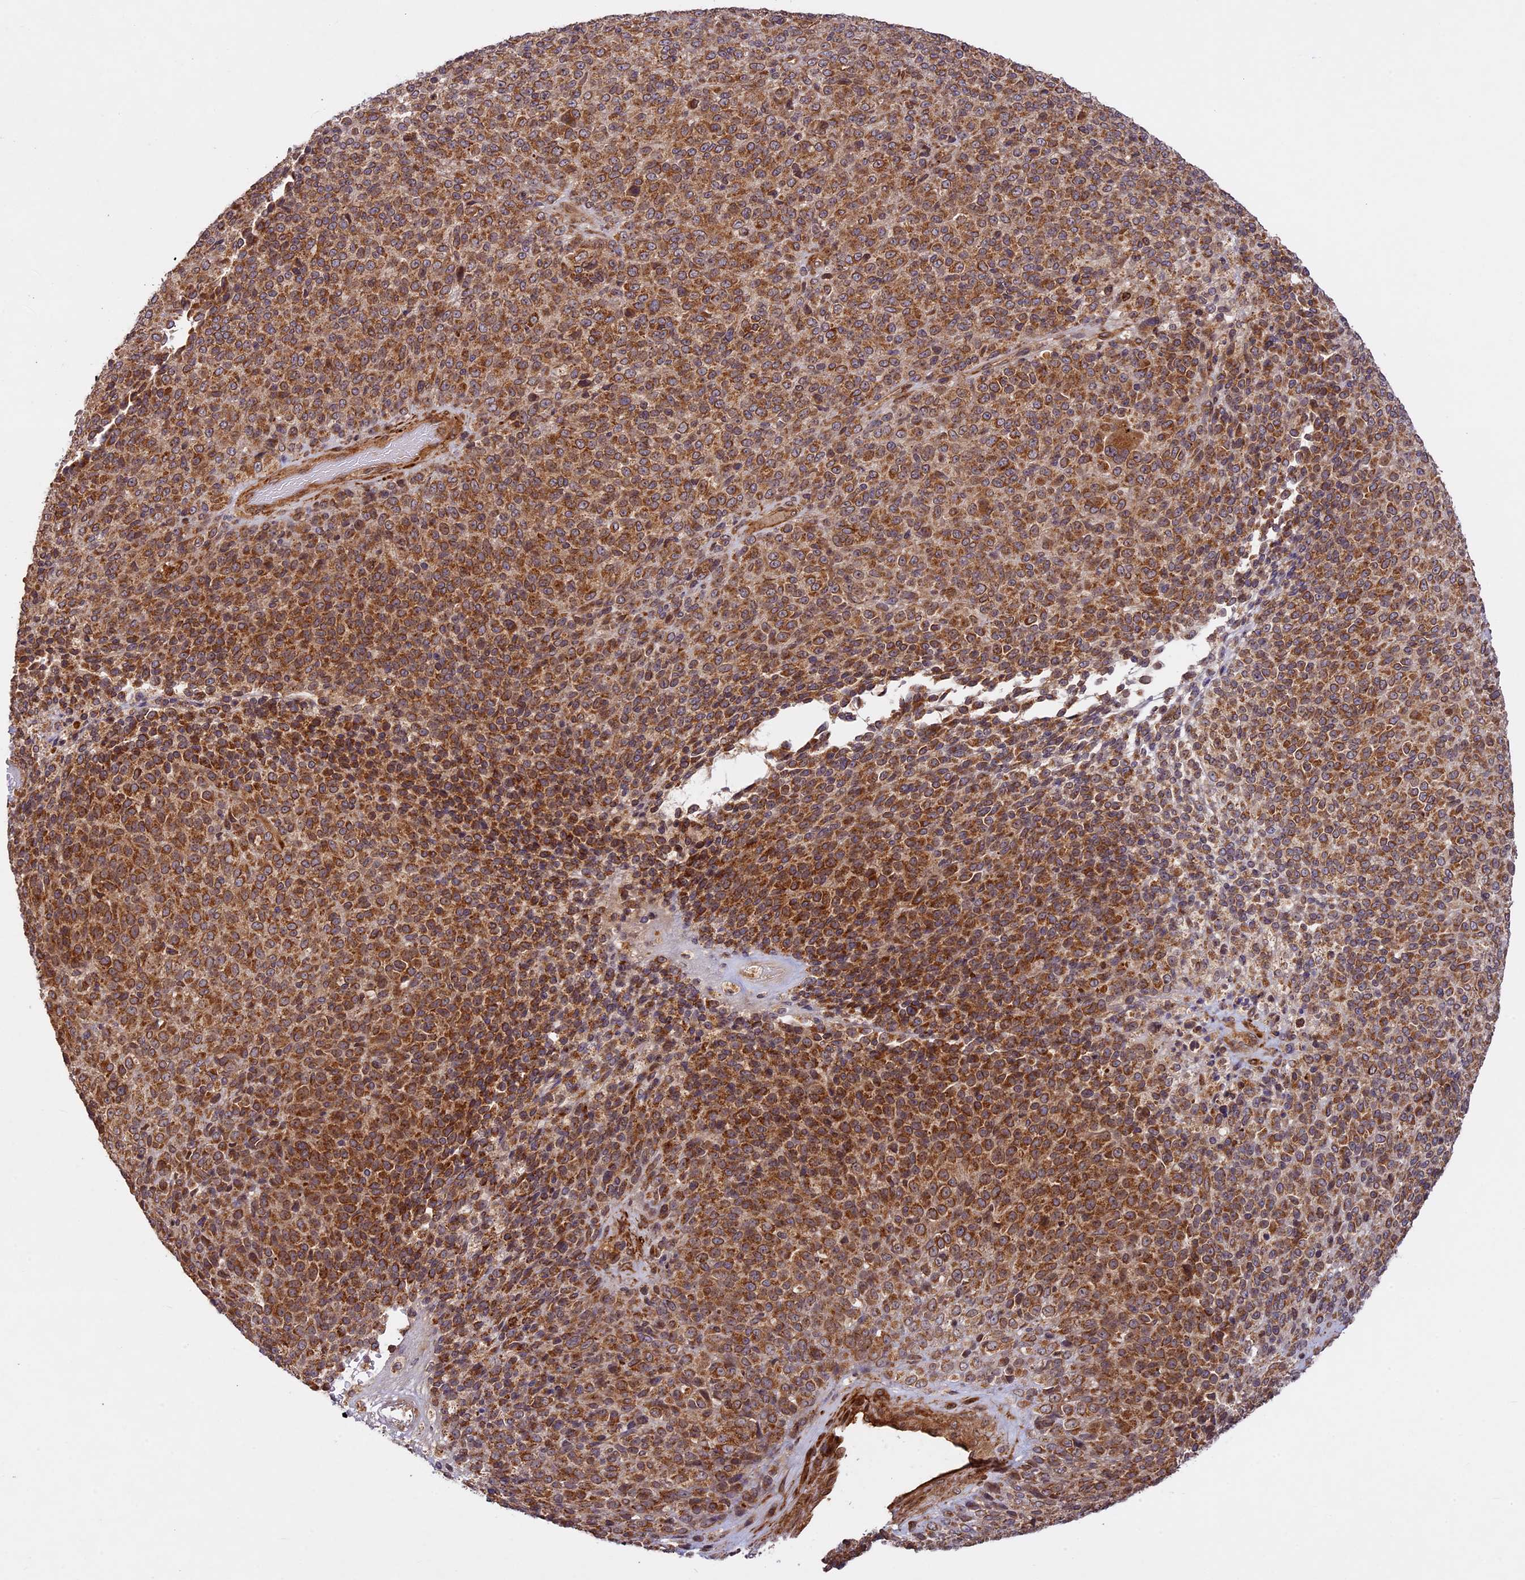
{"staining": {"intensity": "moderate", "quantity": ">75%", "location": "cytoplasmic/membranous"}, "tissue": "melanoma", "cell_type": "Tumor cells", "image_type": "cancer", "snomed": [{"axis": "morphology", "description": "Malignant melanoma, Metastatic site"}, {"axis": "topography", "description": "Brain"}], "caption": "A histopathology image showing moderate cytoplasmic/membranous positivity in about >75% of tumor cells in malignant melanoma (metastatic site), as visualized by brown immunohistochemical staining.", "gene": "DGKH", "patient": {"sex": "female", "age": 56}}